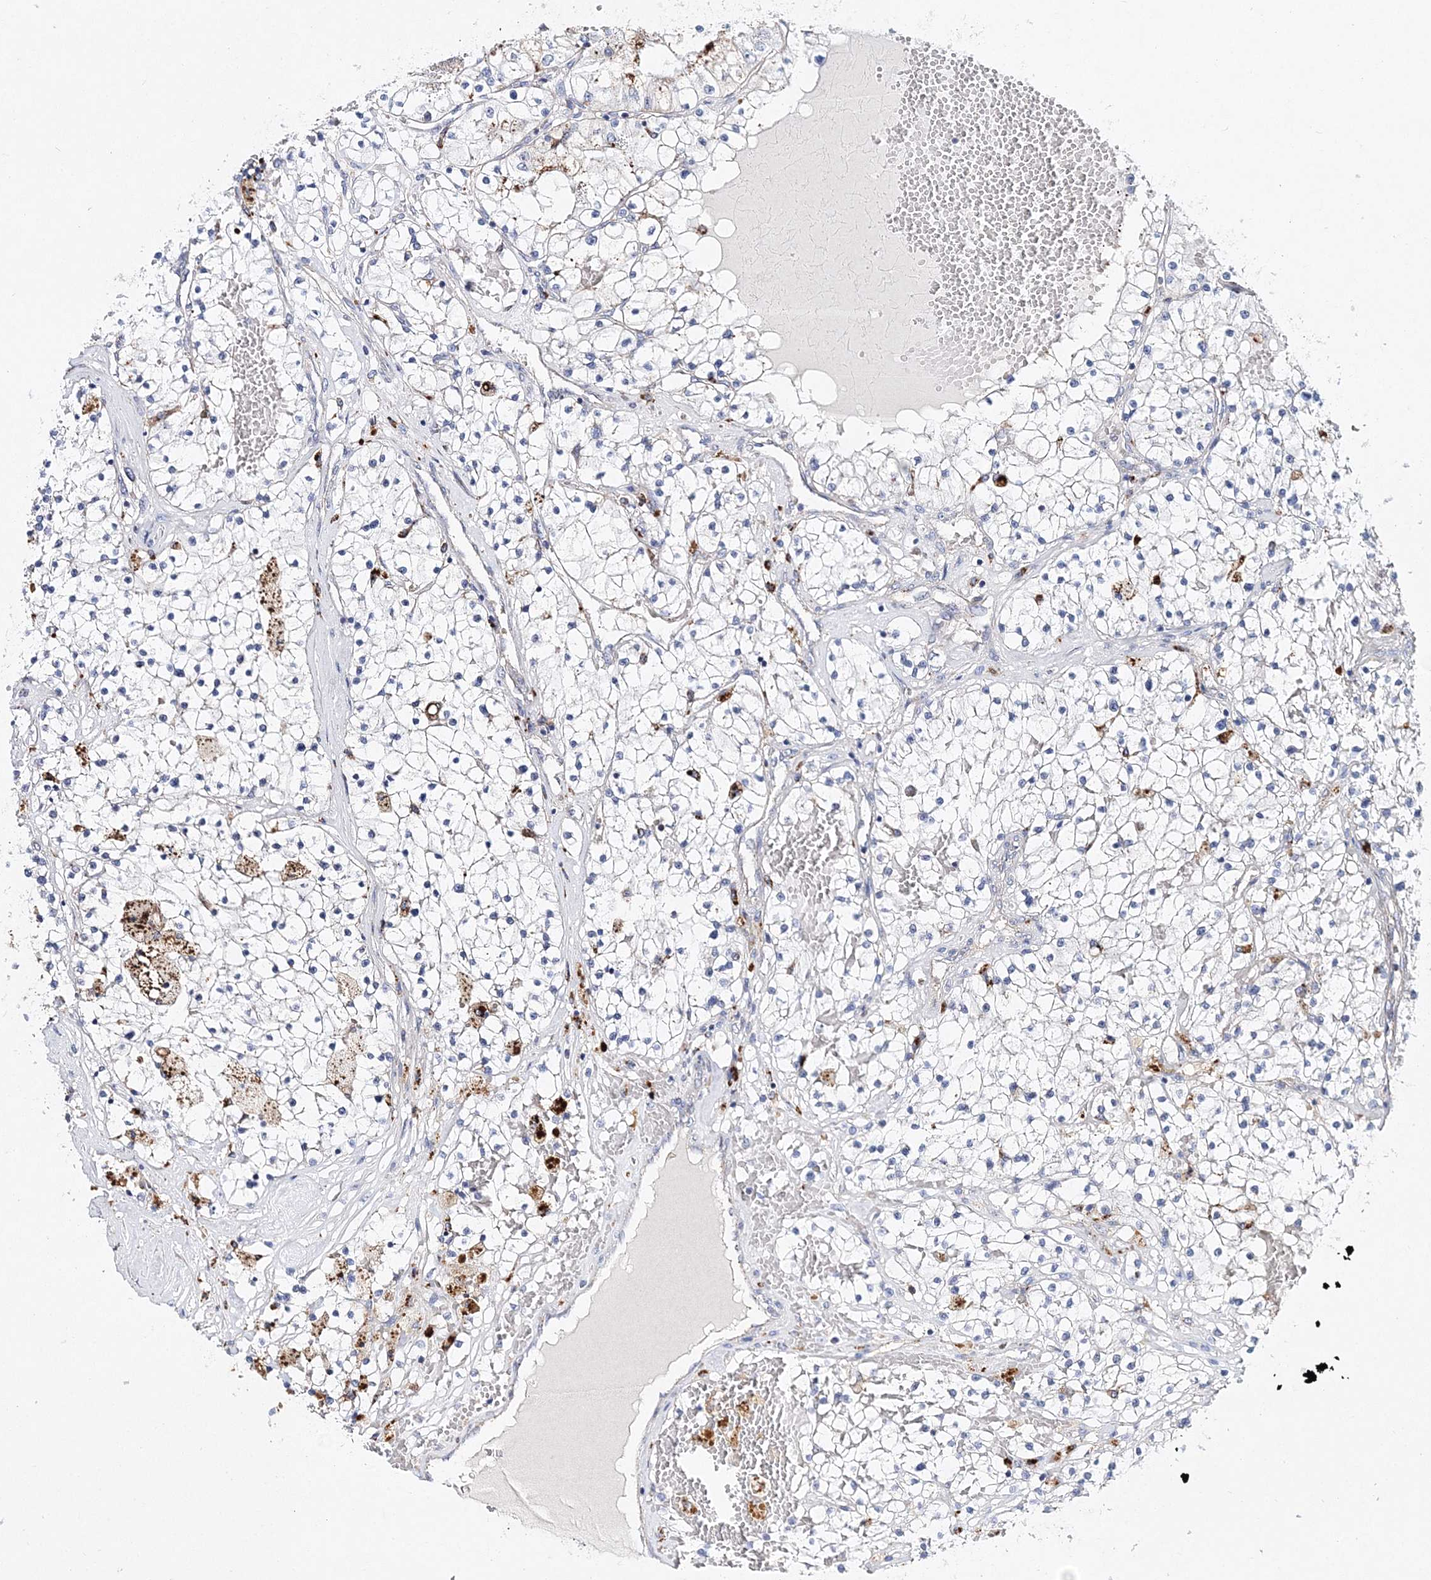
{"staining": {"intensity": "negative", "quantity": "none", "location": "none"}, "tissue": "renal cancer", "cell_type": "Tumor cells", "image_type": "cancer", "snomed": [{"axis": "morphology", "description": "Normal tissue, NOS"}, {"axis": "morphology", "description": "Adenocarcinoma, NOS"}, {"axis": "topography", "description": "Kidney"}], "caption": "Image shows no protein staining in tumor cells of adenocarcinoma (renal) tissue.", "gene": "C3orf38", "patient": {"sex": "male", "age": 68}}